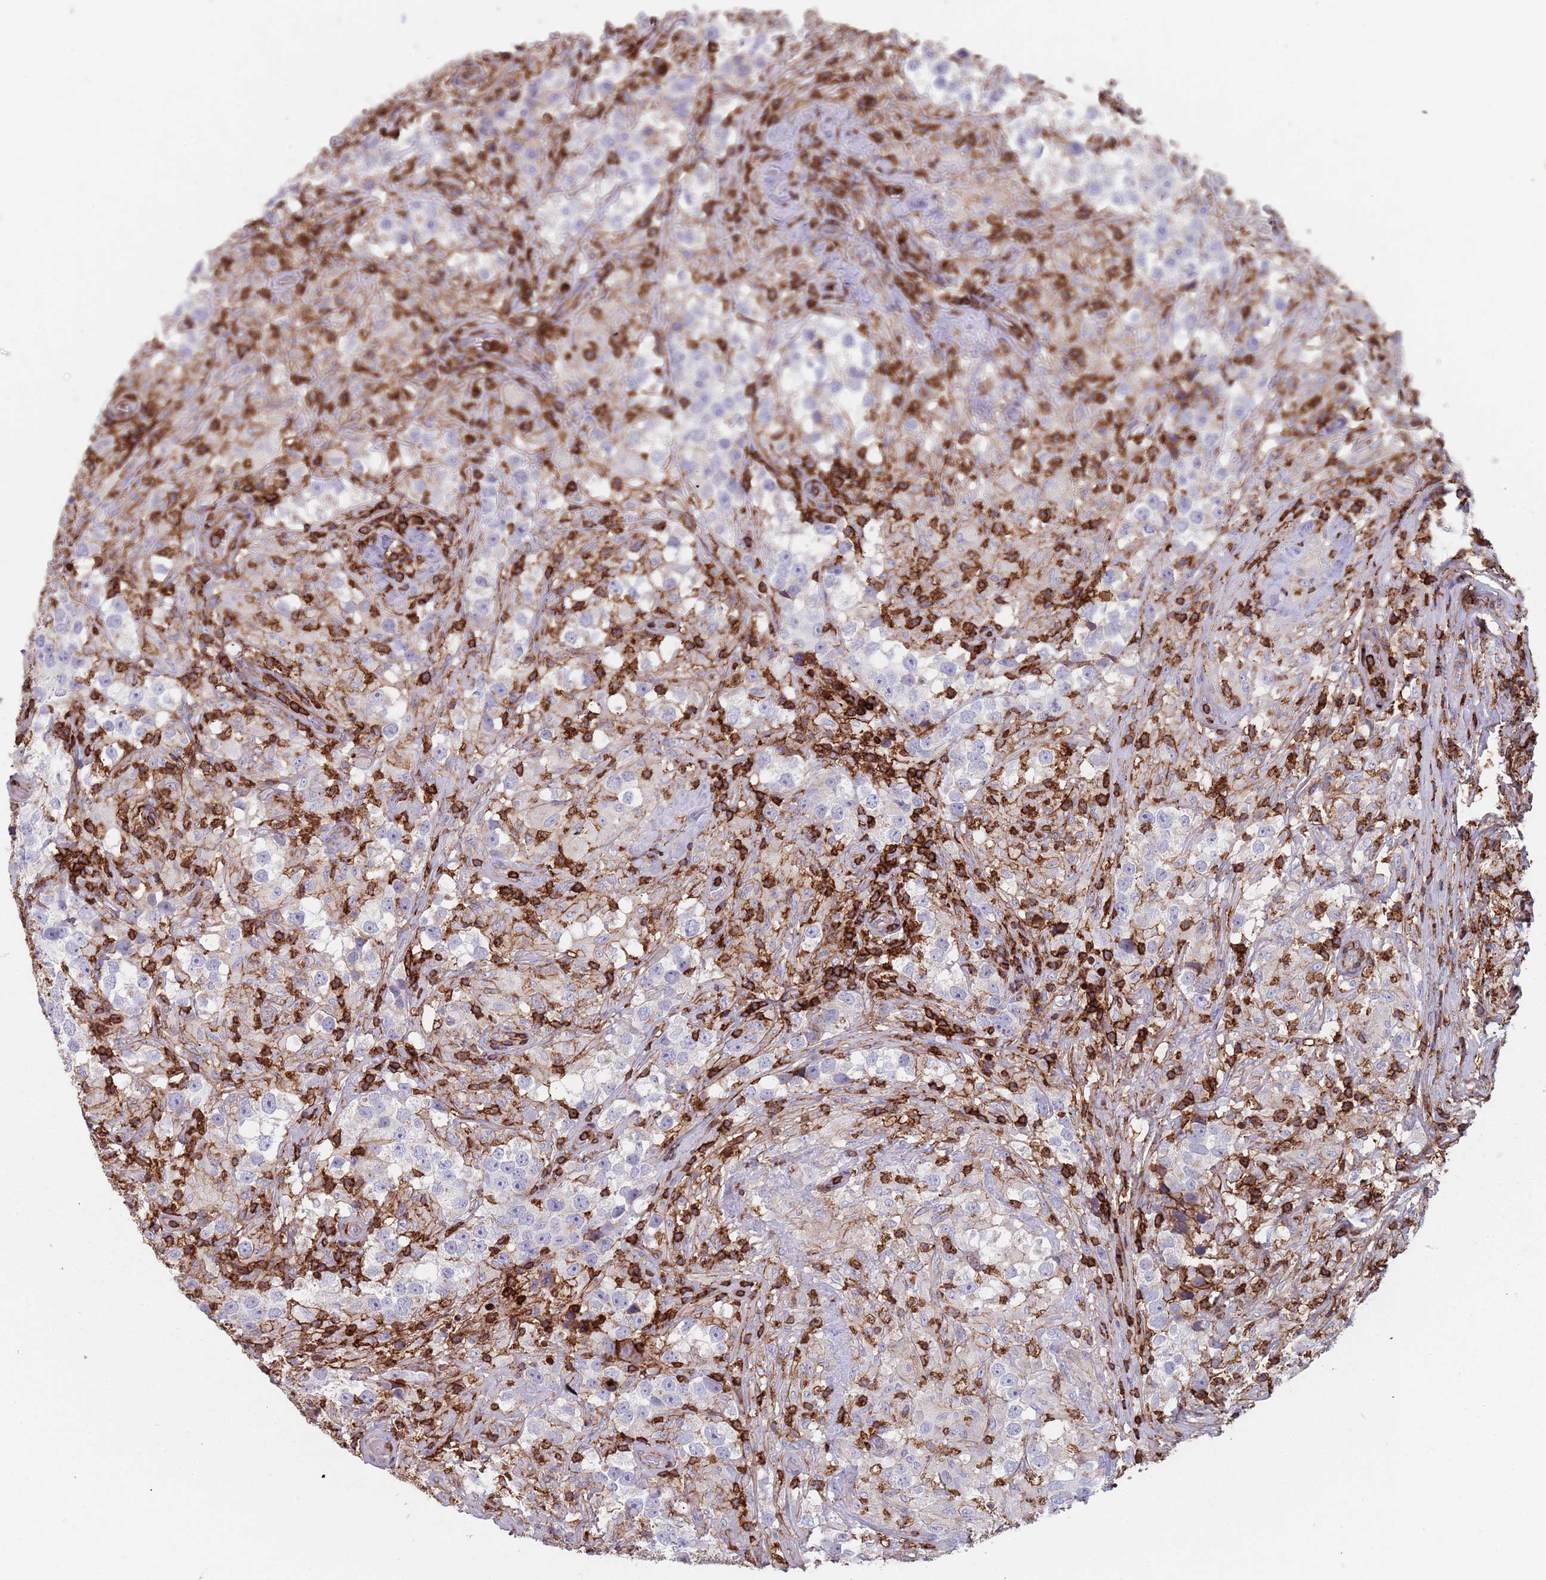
{"staining": {"intensity": "negative", "quantity": "none", "location": "none"}, "tissue": "testis cancer", "cell_type": "Tumor cells", "image_type": "cancer", "snomed": [{"axis": "morphology", "description": "Seminoma, NOS"}, {"axis": "topography", "description": "Testis"}], "caption": "The IHC photomicrograph has no significant expression in tumor cells of testis cancer tissue.", "gene": "RNF144A", "patient": {"sex": "male", "age": 46}}